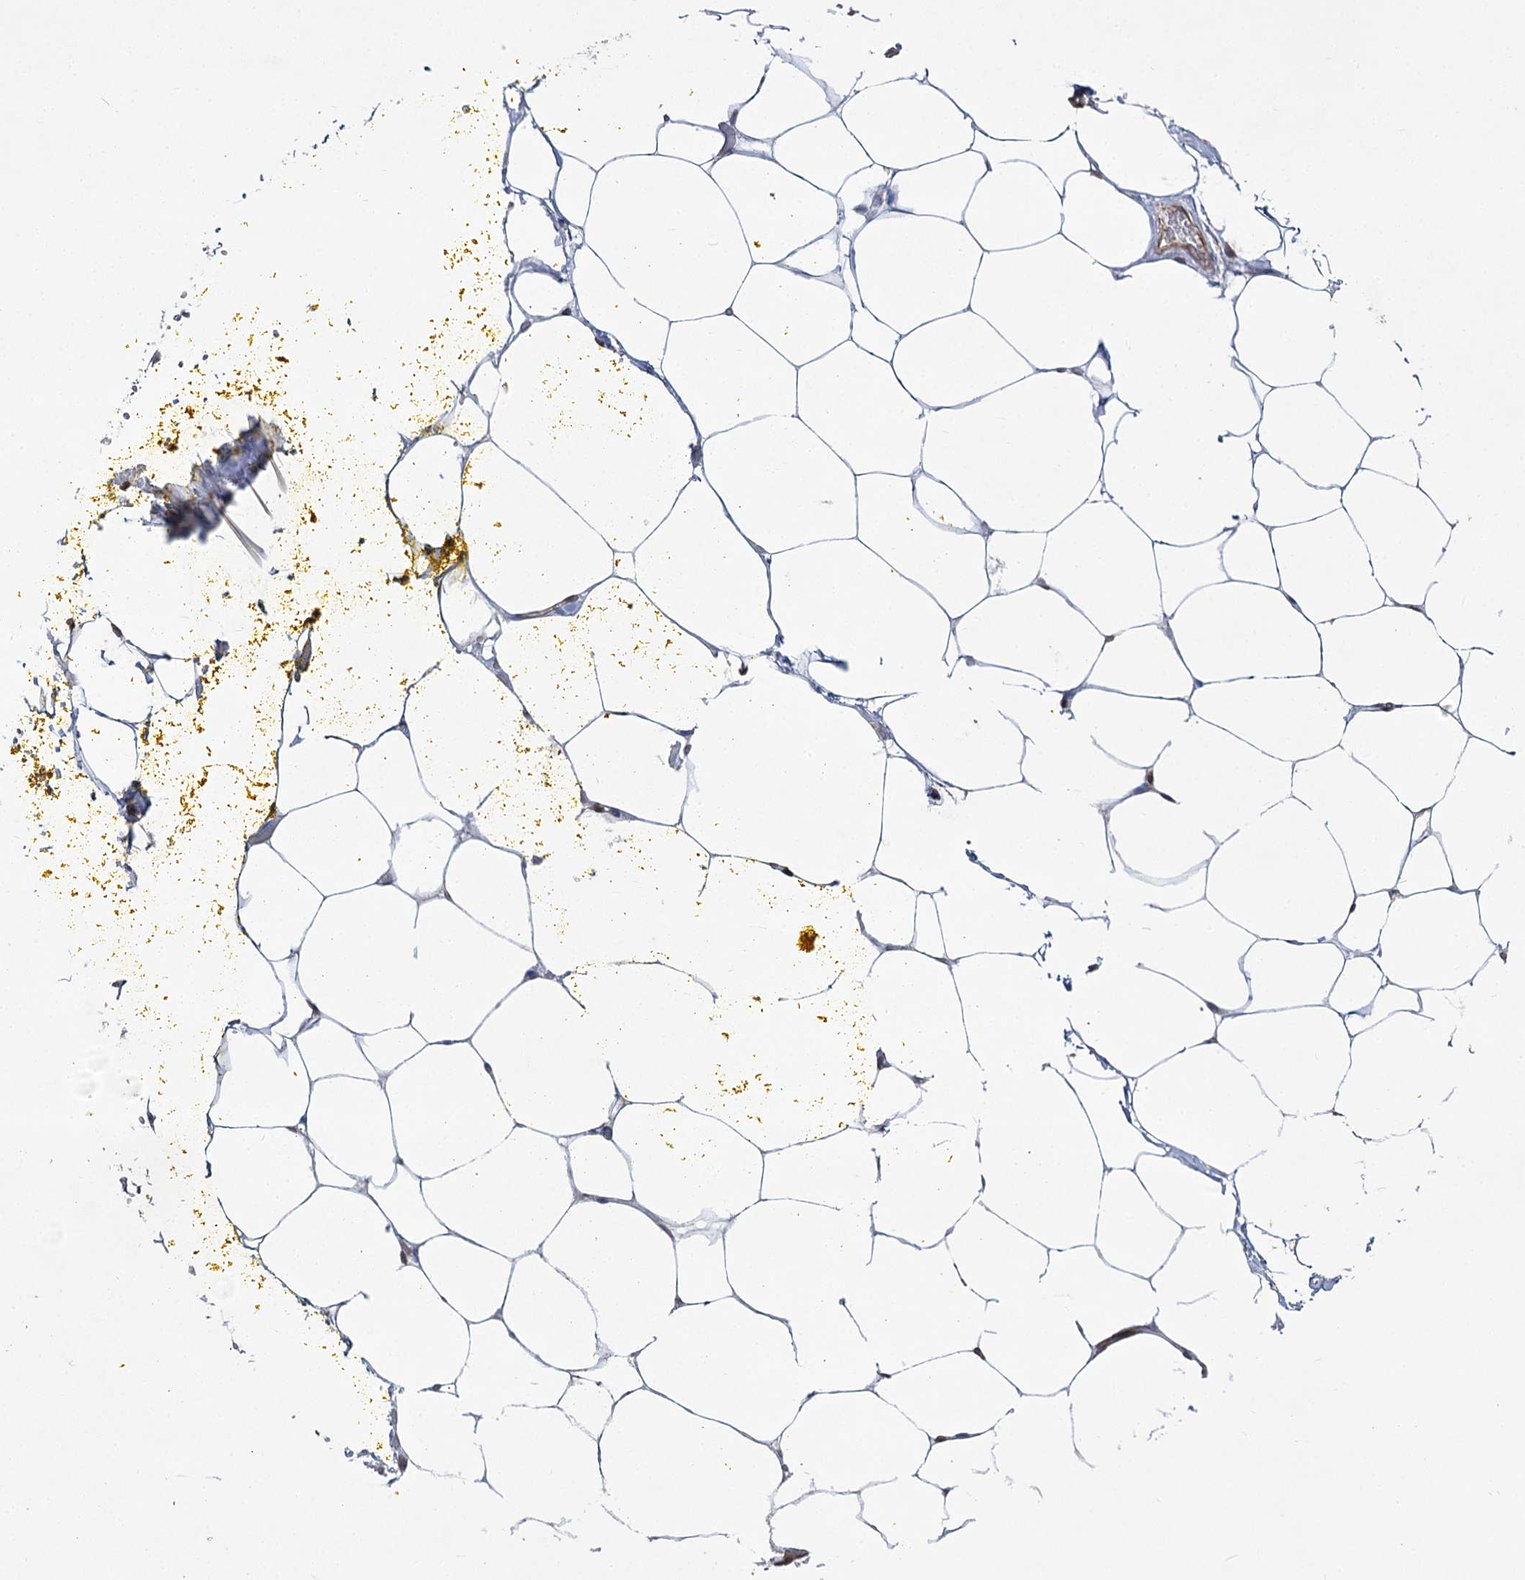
{"staining": {"intensity": "negative", "quantity": "none", "location": "none"}, "tissue": "adipose tissue", "cell_type": "Adipocytes", "image_type": "normal", "snomed": [{"axis": "morphology", "description": "Normal tissue, NOS"}, {"axis": "morphology", "description": "Adenocarcinoma, Low grade"}, {"axis": "topography", "description": "Prostate"}, {"axis": "topography", "description": "Peripheral nerve tissue"}], "caption": "This is an immunohistochemistry (IHC) image of benign human adipose tissue. There is no staining in adipocytes.", "gene": "SH3BP5L", "patient": {"sex": "male", "age": 63}}